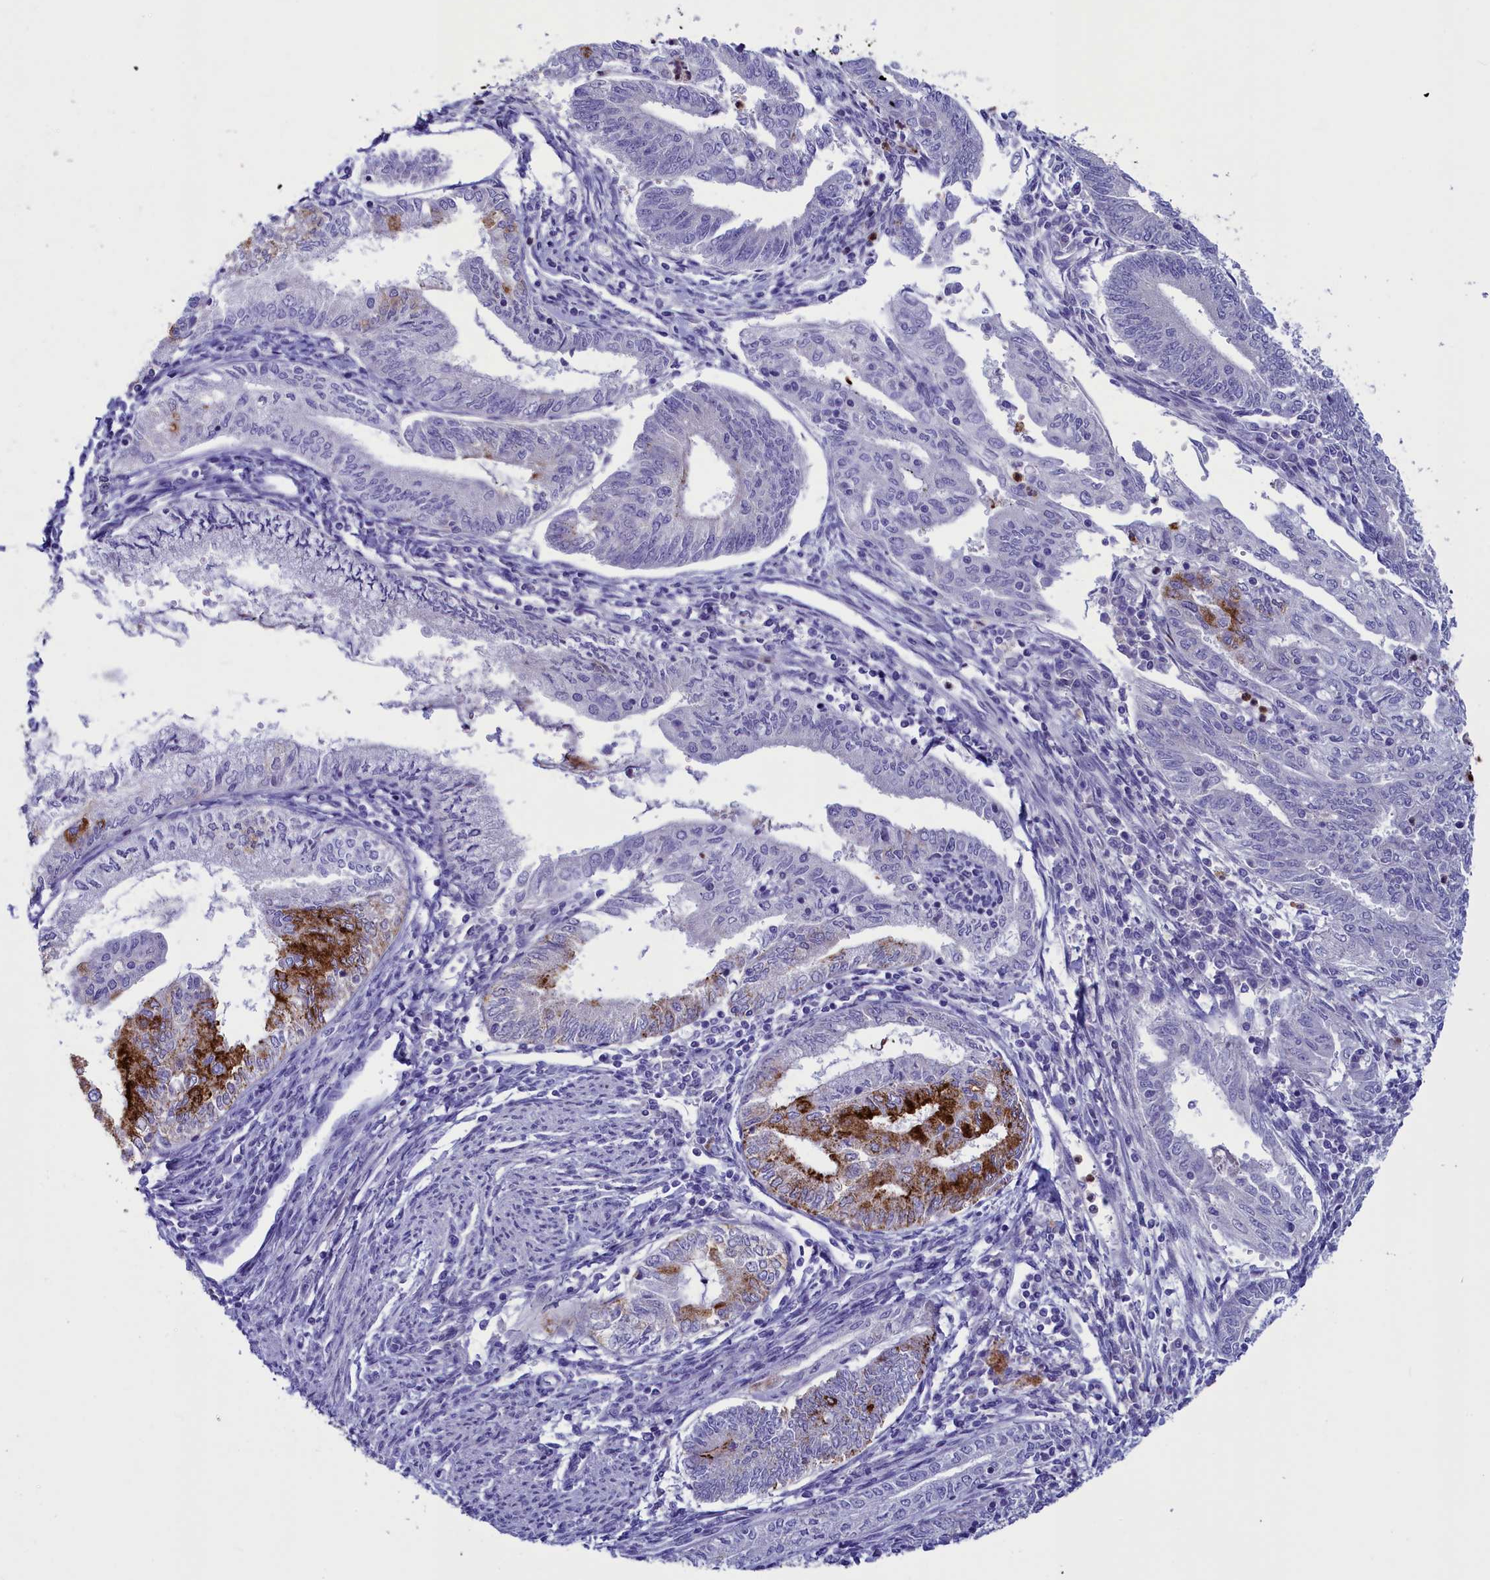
{"staining": {"intensity": "strong", "quantity": "25%-75%", "location": "cytoplasmic/membranous"}, "tissue": "endometrial cancer", "cell_type": "Tumor cells", "image_type": "cancer", "snomed": [{"axis": "morphology", "description": "Adenocarcinoma, NOS"}, {"axis": "topography", "description": "Endometrium"}], "caption": "Approximately 25%-75% of tumor cells in endometrial cancer (adenocarcinoma) show strong cytoplasmic/membranous protein expression as visualized by brown immunohistochemical staining.", "gene": "LOXL1", "patient": {"sex": "female", "age": 66}}